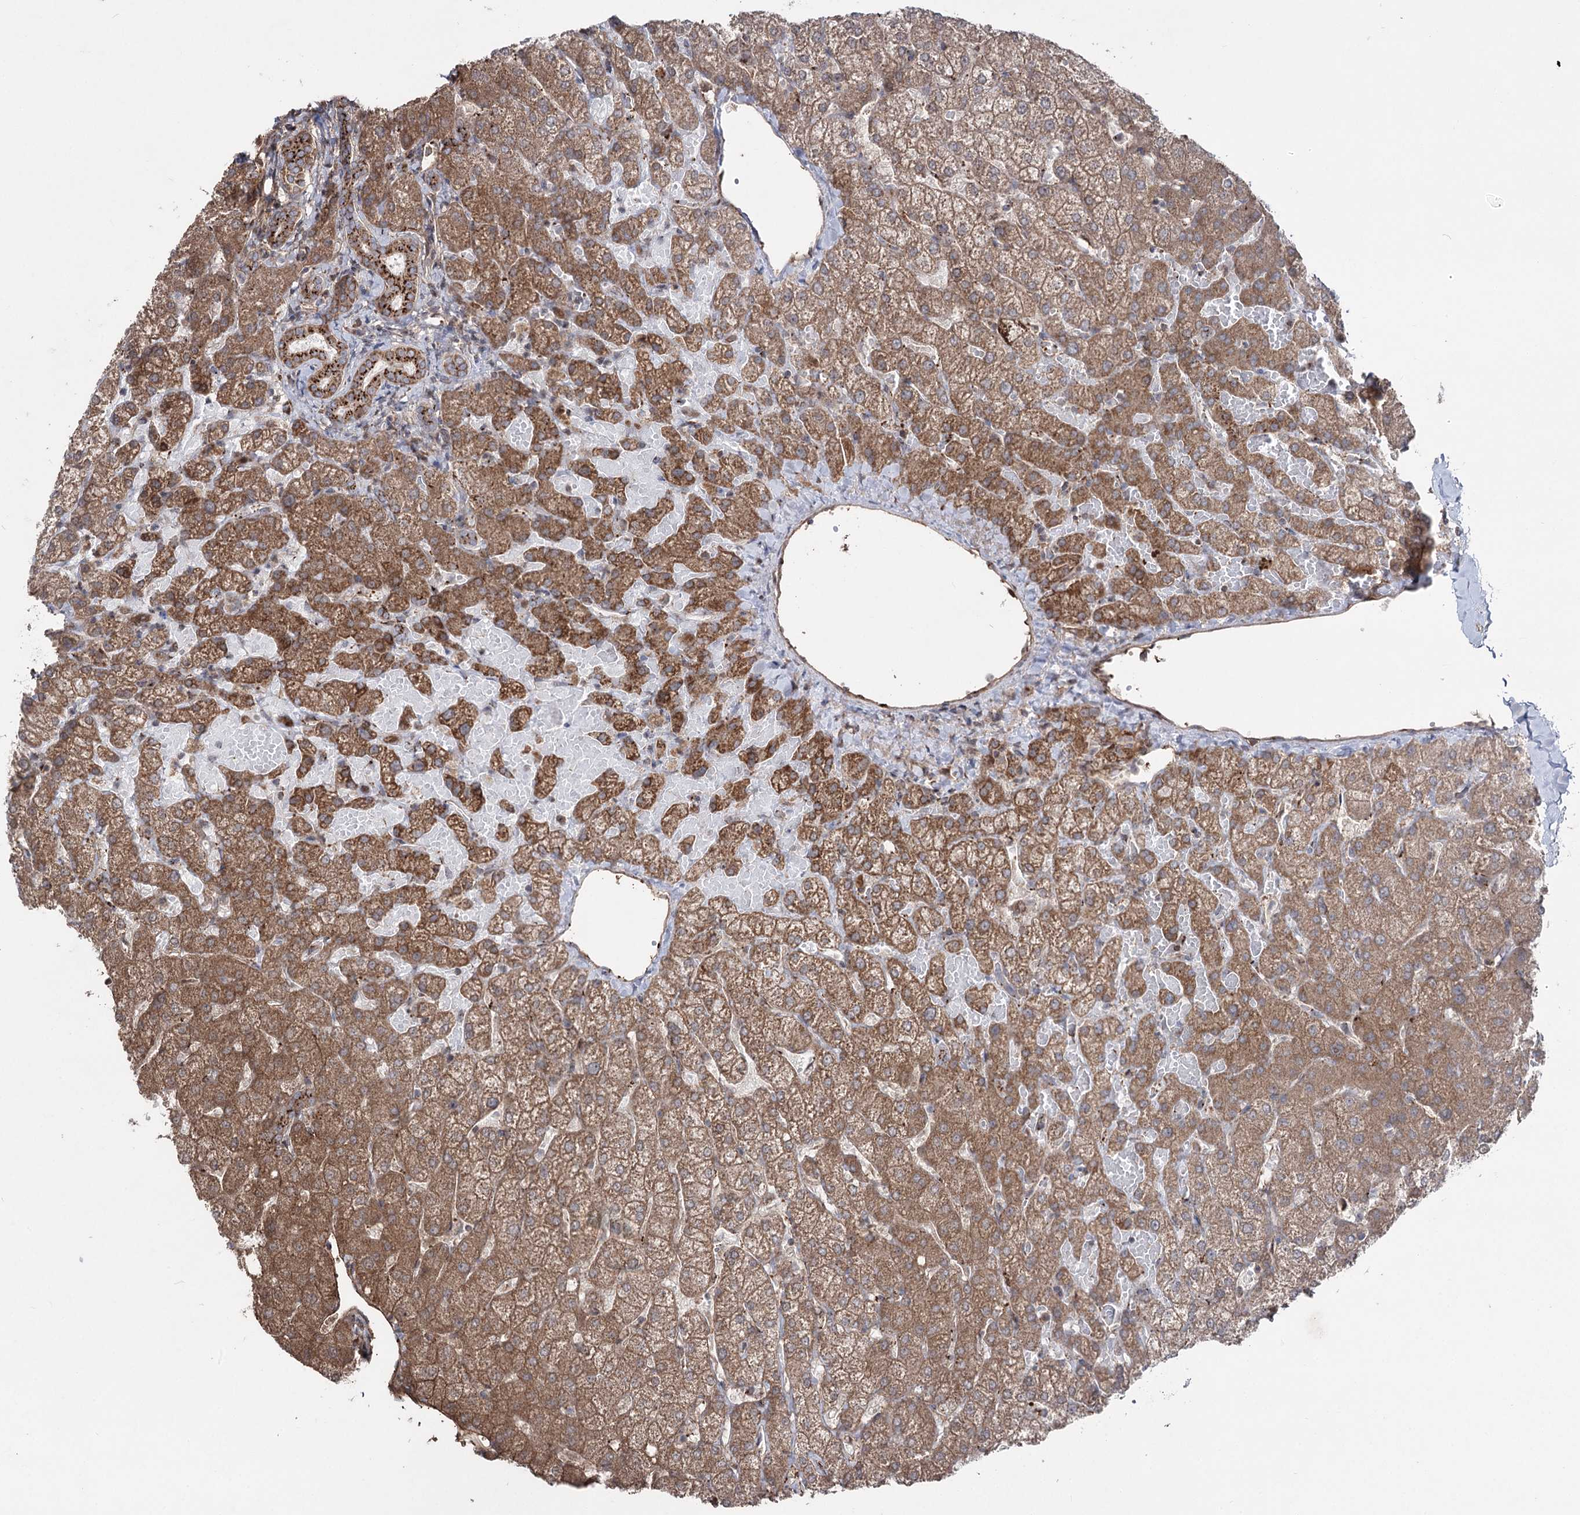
{"staining": {"intensity": "strong", "quantity": ">75%", "location": "cytoplasmic/membranous"}, "tissue": "liver", "cell_type": "Cholangiocytes", "image_type": "normal", "snomed": [{"axis": "morphology", "description": "Normal tissue, NOS"}, {"axis": "topography", "description": "Liver"}], "caption": "A high-resolution photomicrograph shows immunohistochemistry staining of unremarkable liver, which displays strong cytoplasmic/membranous positivity in approximately >75% of cholangiocytes. (Stains: DAB in brown, nuclei in blue, Microscopy: brightfield microscopy at high magnification).", "gene": "ARHGAP20", "patient": {"sex": "female", "age": 54}}